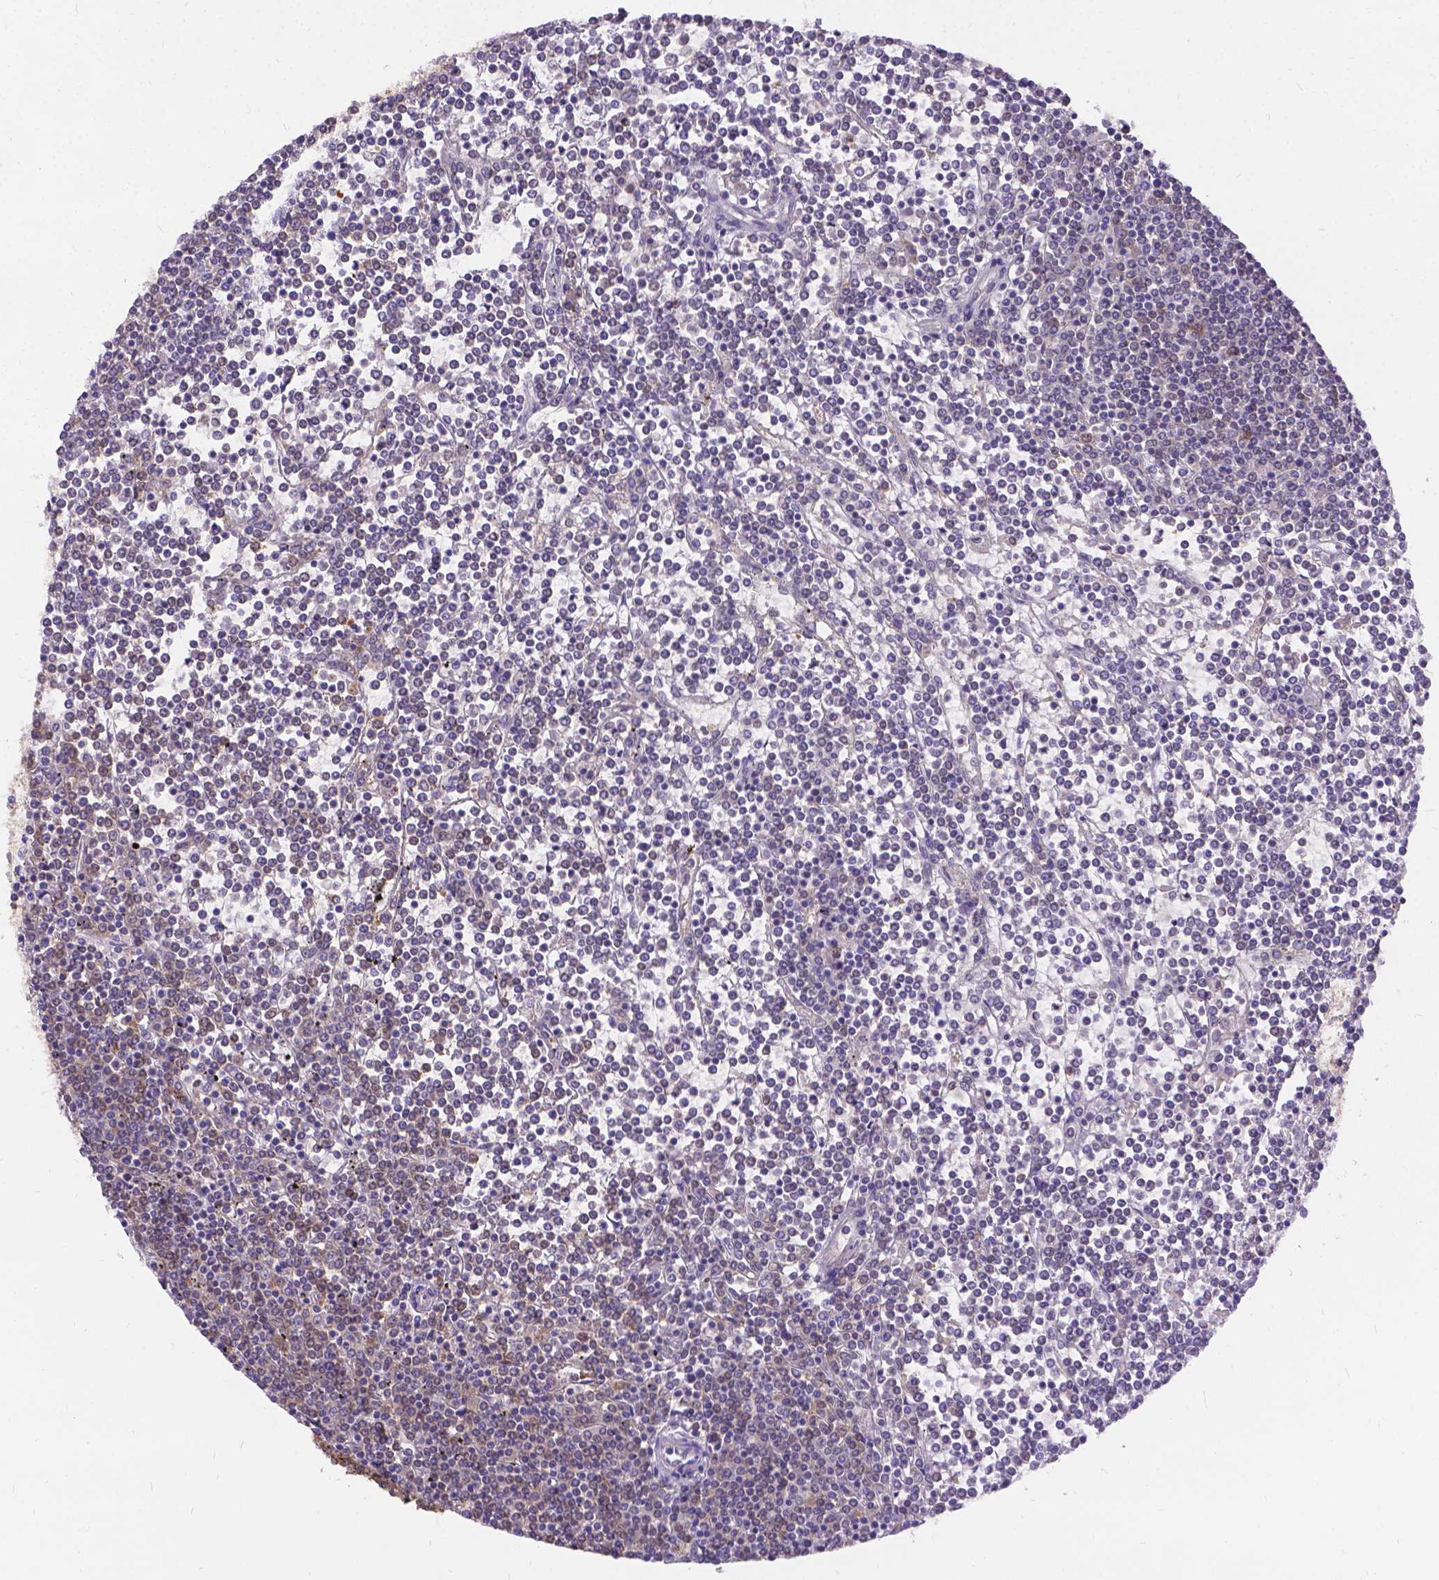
{"staining": {"intensity": "weak", "quantity": "<25%", "location": "cytoplasmic/membranous"}, "tissue": "lymphoma", "cell_type": "Tumor cells", "image_type": "cancer", "snomed": [{"axis": "morphology", "description": "Malignant lymphoma, non-Hodgkin's type, Low grade"}, {"axis": "topography", "description": "Spleen"}], "caption": "Lymphoma was stained to show a protein in brown. There is no significant expression in tumor cells. The staining was performed using DAB to visualize the protein expression in brown, while the nuclei were stained in blue with hematoxylin (Magnification: 20x).", "gene": "DENND6A", "patient": {"sex": "female", "age": 19}}